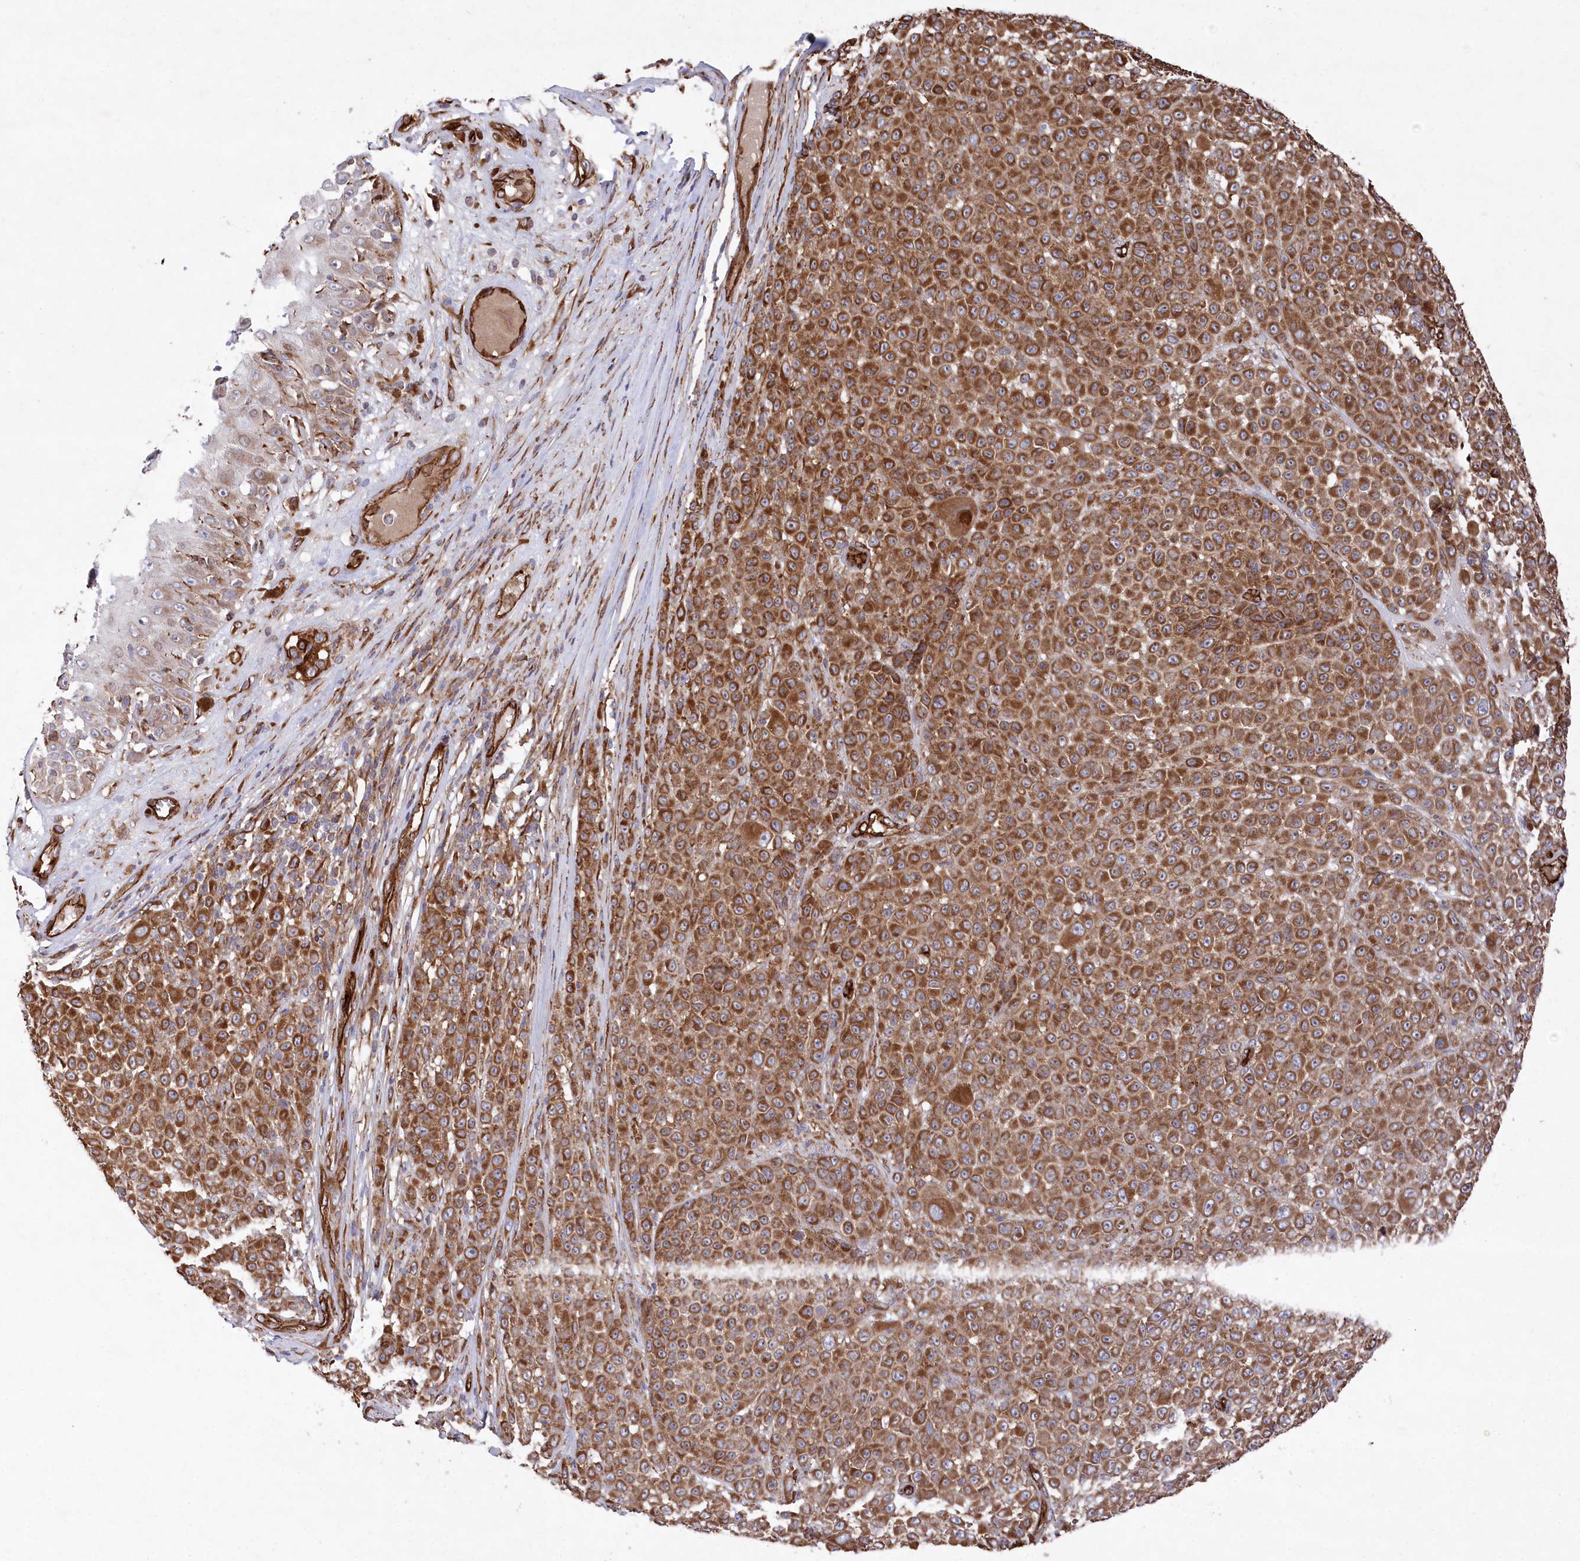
{"staining": {"intensity": "strong", "quantity": ">75%", "location": "cytoplasmic/membranous"}, "tissue": "melanoma", "cell_type": "Tumor cells", "image_type": "cancer", "snomed": [{"axis": "morphology", "description": "Malignant melanoma, NOS"}, {"axis": "topography", "description": "Skin"}], "caption": "This photomicrograph demonstrates immunohistochemistry (IHC) staining of human melanoma, with high strong cytoplasmic/membranous expression in approximately >75% of tumor cells.", "gene": "MTPAP", "patient": {"sex": "female", "age": 94}}